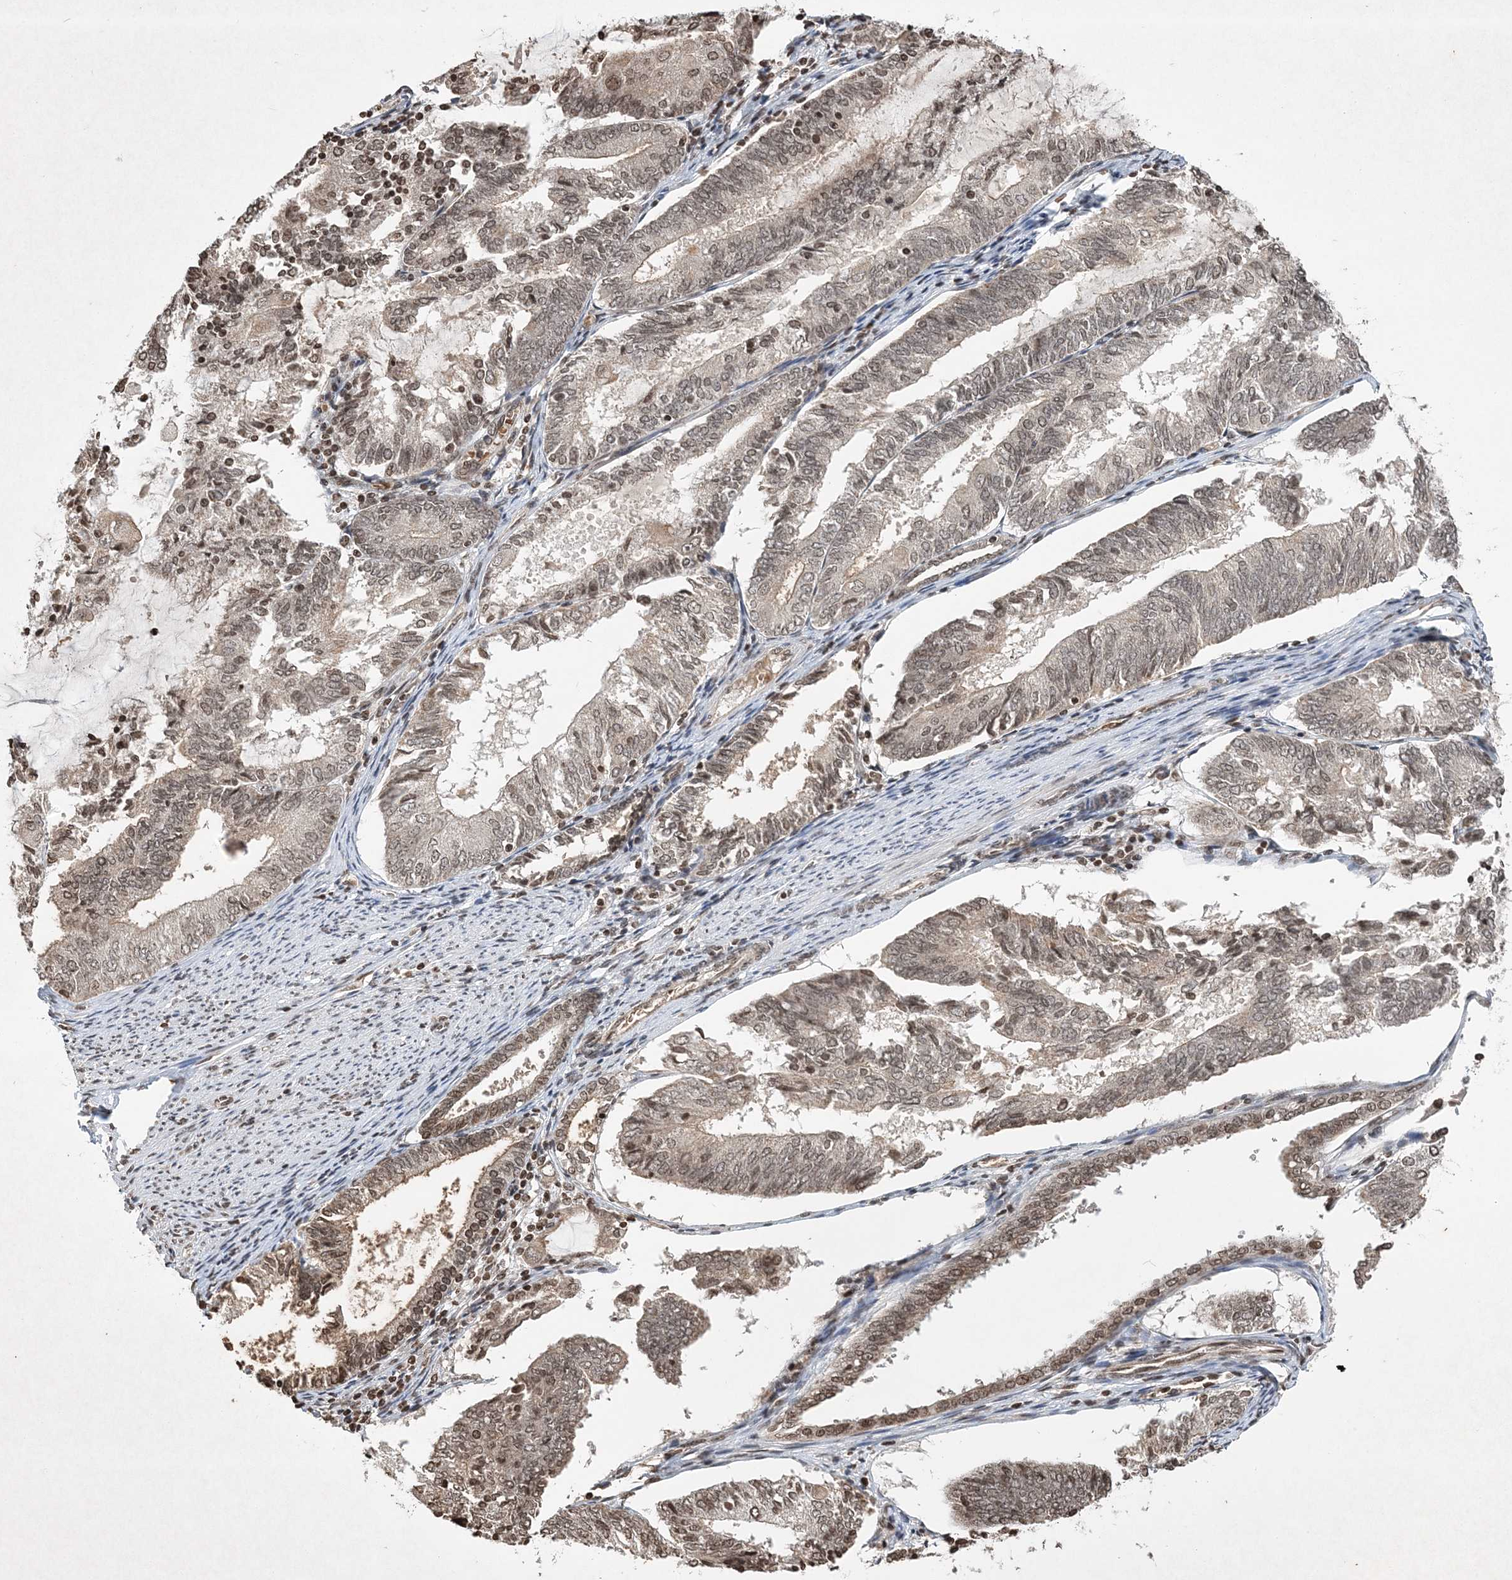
{"staining": {"intensity": "weak", "quantity": ">75%", "location": "cytoplasmic/membranous,nuclear"}, "tissue": "endometrial cancer", "cell_type": "Tumor cells", "image_type": "cancer", "snomed": [{"axis": "morphology", "description": "Adenocarcinoma, NOS"}, {"axis": "topography", "description": "Endometrium"}], "caption": "IHC (DAB) staining of endometrial adenocarcinoma reveals weak cytoplasmic/membranous and nuclear protein staining in about >75% of tumor cells.", "gene": "NEDD9", "patient": {"sex": "female", "age": 81}}